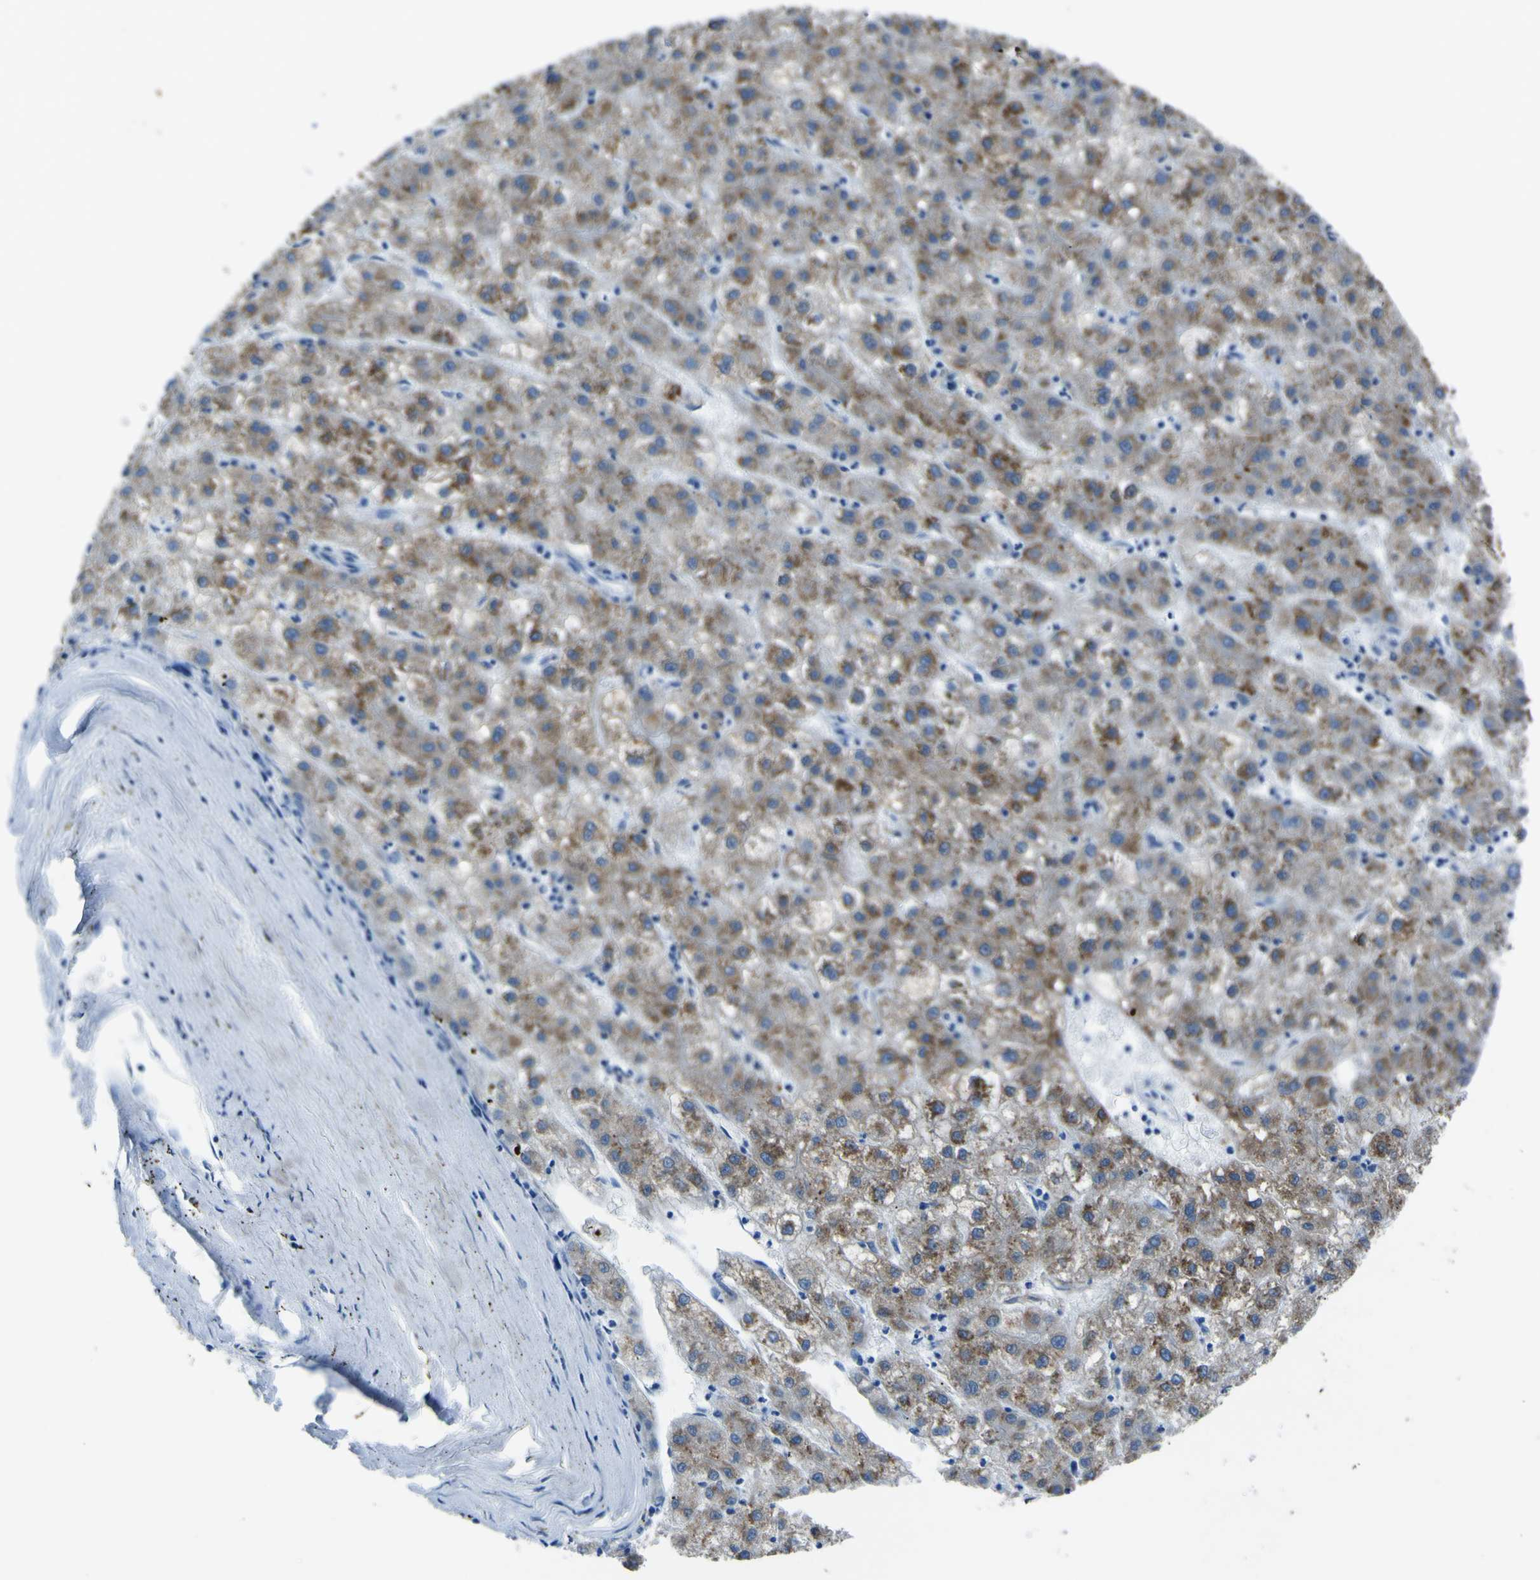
{"staining": {"intensity": "moderate", "quantity": ">75%", "location": "cytoplasmic/membranous"}, "tissue": "liver cancer", "cell_type": "Tumor cells", "image_type": "cancer", "snomed": [{"axis": "morphology", "description": "Carcinoma, Hepatocellular, NOS"}, {"axis": "topography", "description": "Liver"}], "caption": "Moderate cytoplasmic/membranous staining is seen in approximately >75% of tumor cells in liver cancer.", "gene": "ACSL1", "patient": {"sex": "male", "age": 72}}